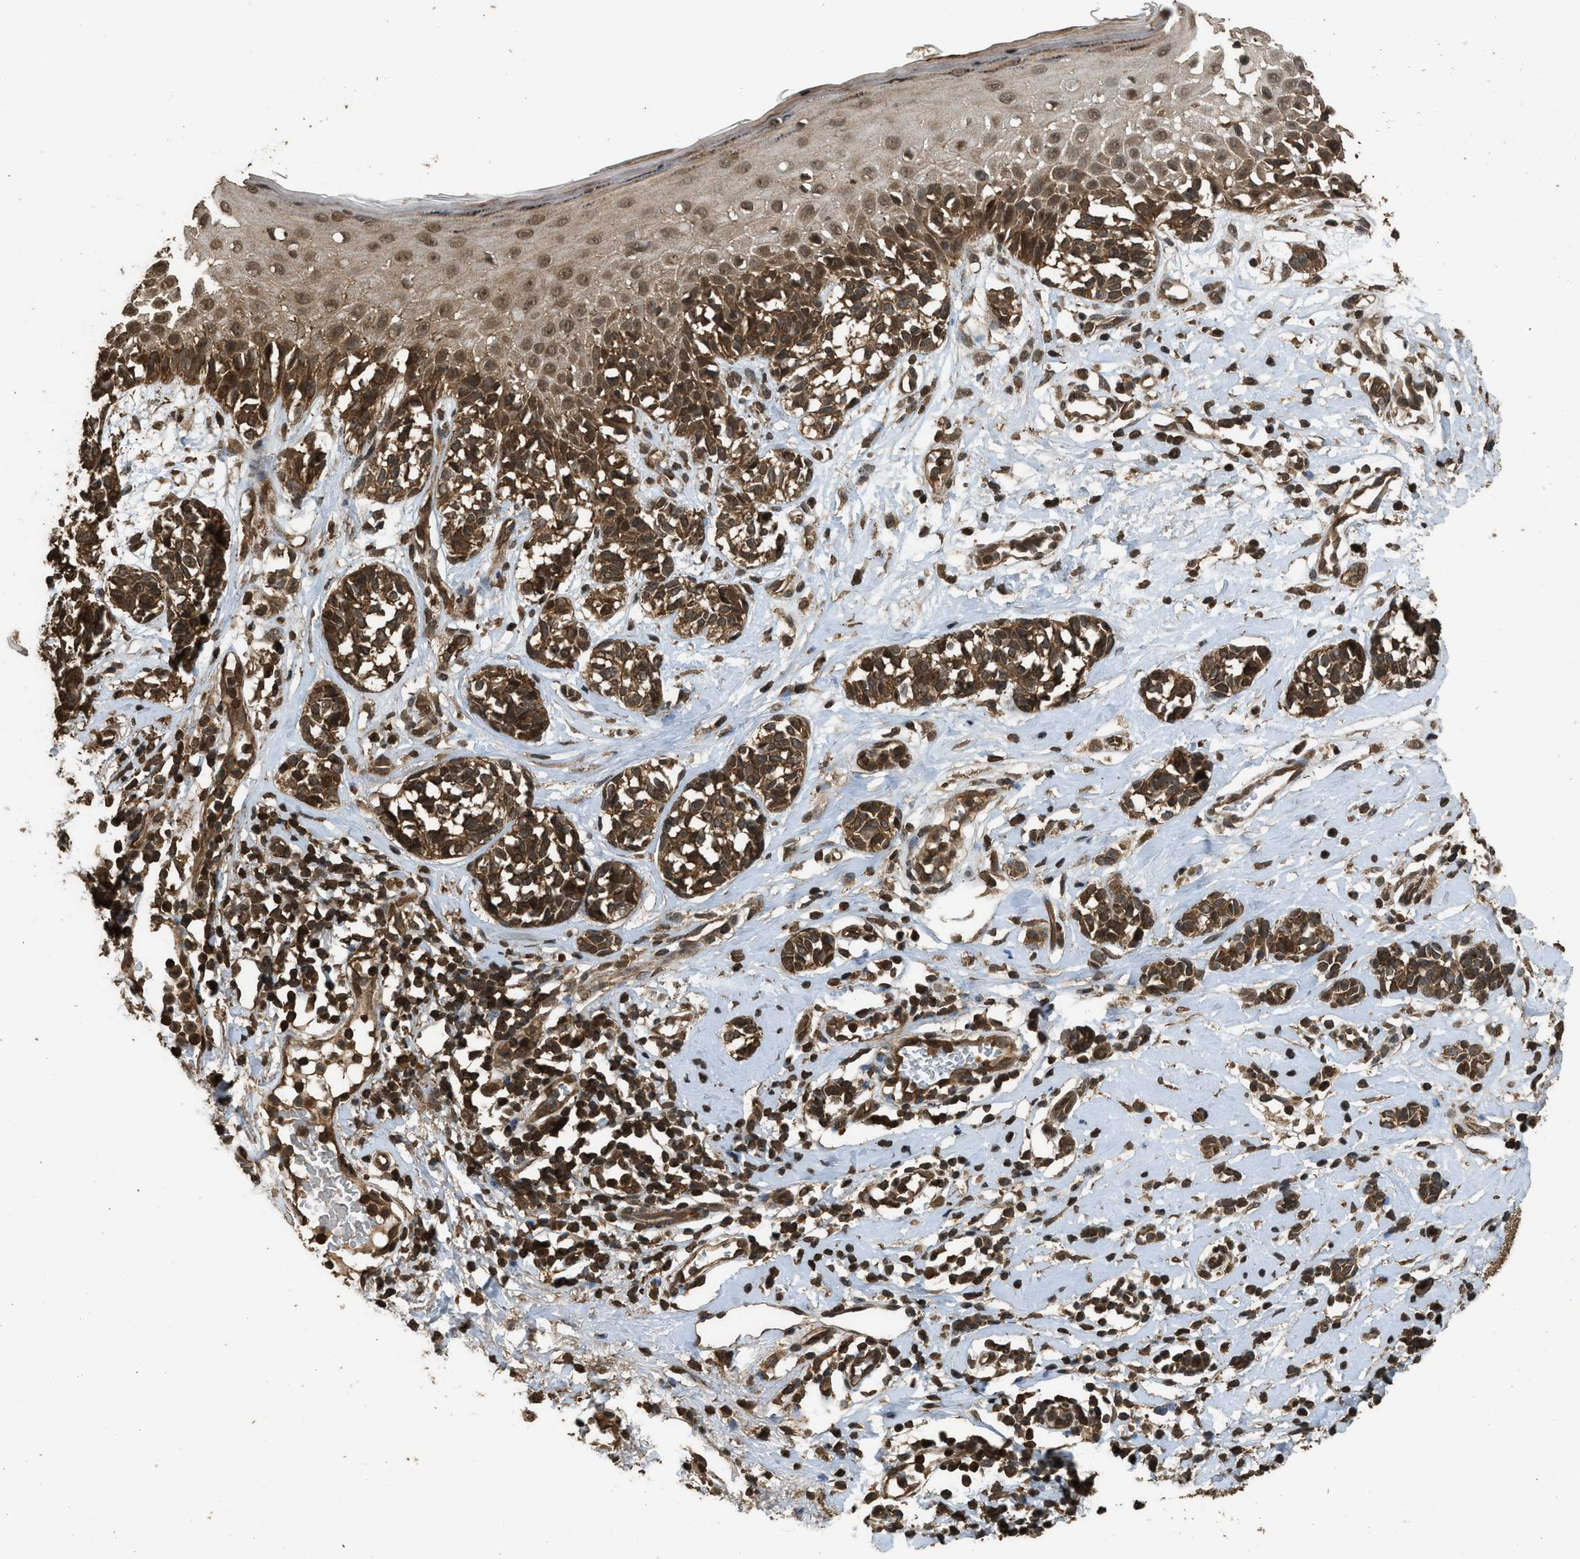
{"staining": {"intensity": "strong", "quantity": ">75%", "location": "cytoplasmic/membranous"}, "tissue": "melanoma", "cell_type": "Tumor cells", "image_type": "cancer", "snomed": [{"axis": "morphology", "description": "Malignant melanoma, NOS"}, {"axis": "topography", "description": "Skin"}], "caption": "Malignant melanoma stained for a protein demonstrates strong cytoplasmic/membranous positivity in tumor cells.", "gene": "MYBL2", "patient": {"sex": "male", "age": 64}}